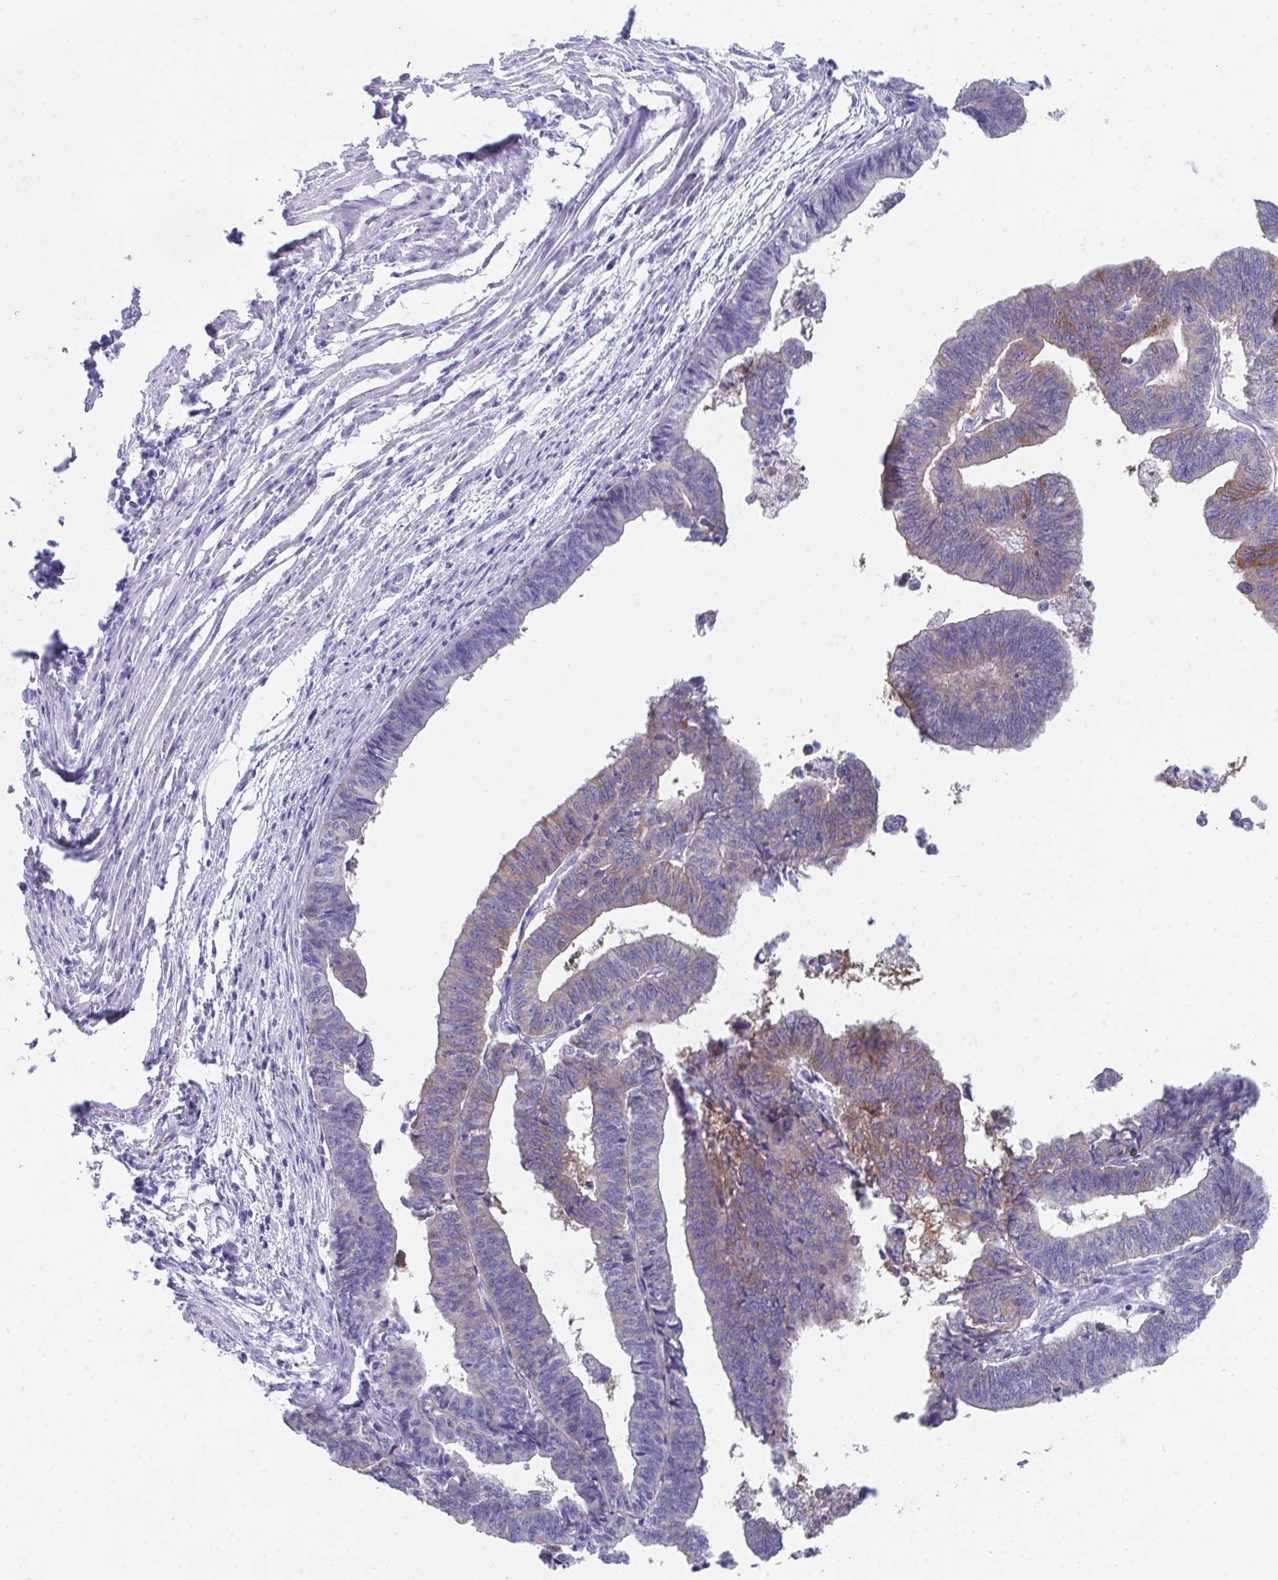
{"staining": {"intensity": "weak", "quantity": "<25%", "location": "cytoplasmic/membranous"}, "tissue": "endometrial cancer", "cell_type": "Tumor cells", "image_type": "cancer", "snomed": [{"axis": "morphology", "description": "Adenocarcinoma, NOS"}, {"axis": "topography", "description": "Endometrium"}], "caption": "Human endometrial cancer stained for a protein using immunohistochemistry (IHC) demonstrates no expression in tumor cells.", "gene": "HGD", "patient": {"sex": "female", "age": 65}}